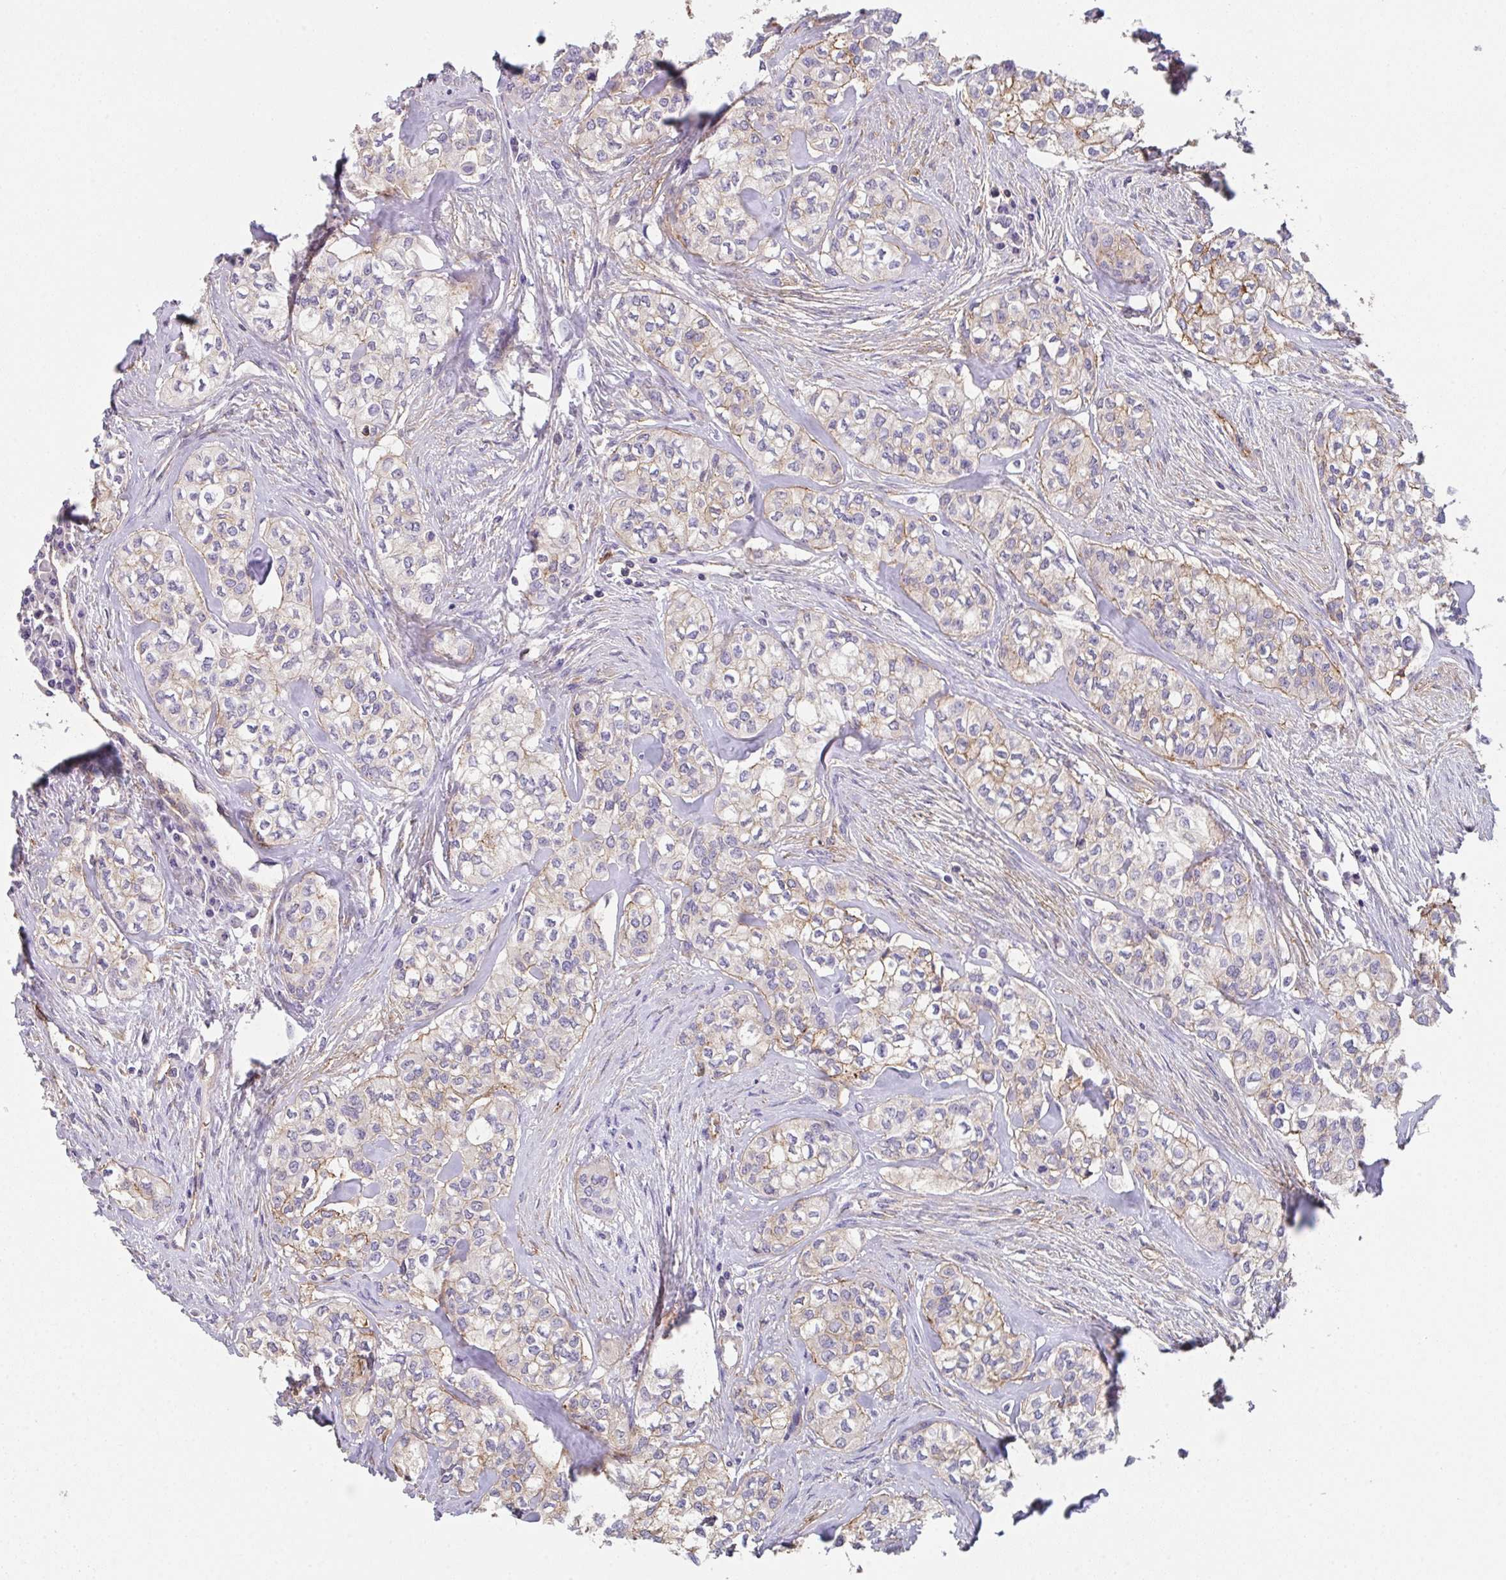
{"staining": {"intensity": "weak", "quantity": "<25%", "location": "cytoplasmic/membranous"}, "tissue": "head and neck cancer", "cell_type": "Tumor cells", "image_type": "cancer", "snomed": [{"axis": "morphology", "description": "Adenocarcinoma, NOS"}, {"axis": "topography", "description": "Head-Neck"}], "caption": "The photomicrograph shows no staining of tumor cells in head and neck cancer (adenocarcinoma). The staining was performed using DAB (3,3'-diaminobenzidine) to visualize the protein expression in brown, while the nuclei were stained in blue with hematoxylin (Magnification: 20x).", "gene": "DBN1", "patient": {"sex": "male", "age": 81}}